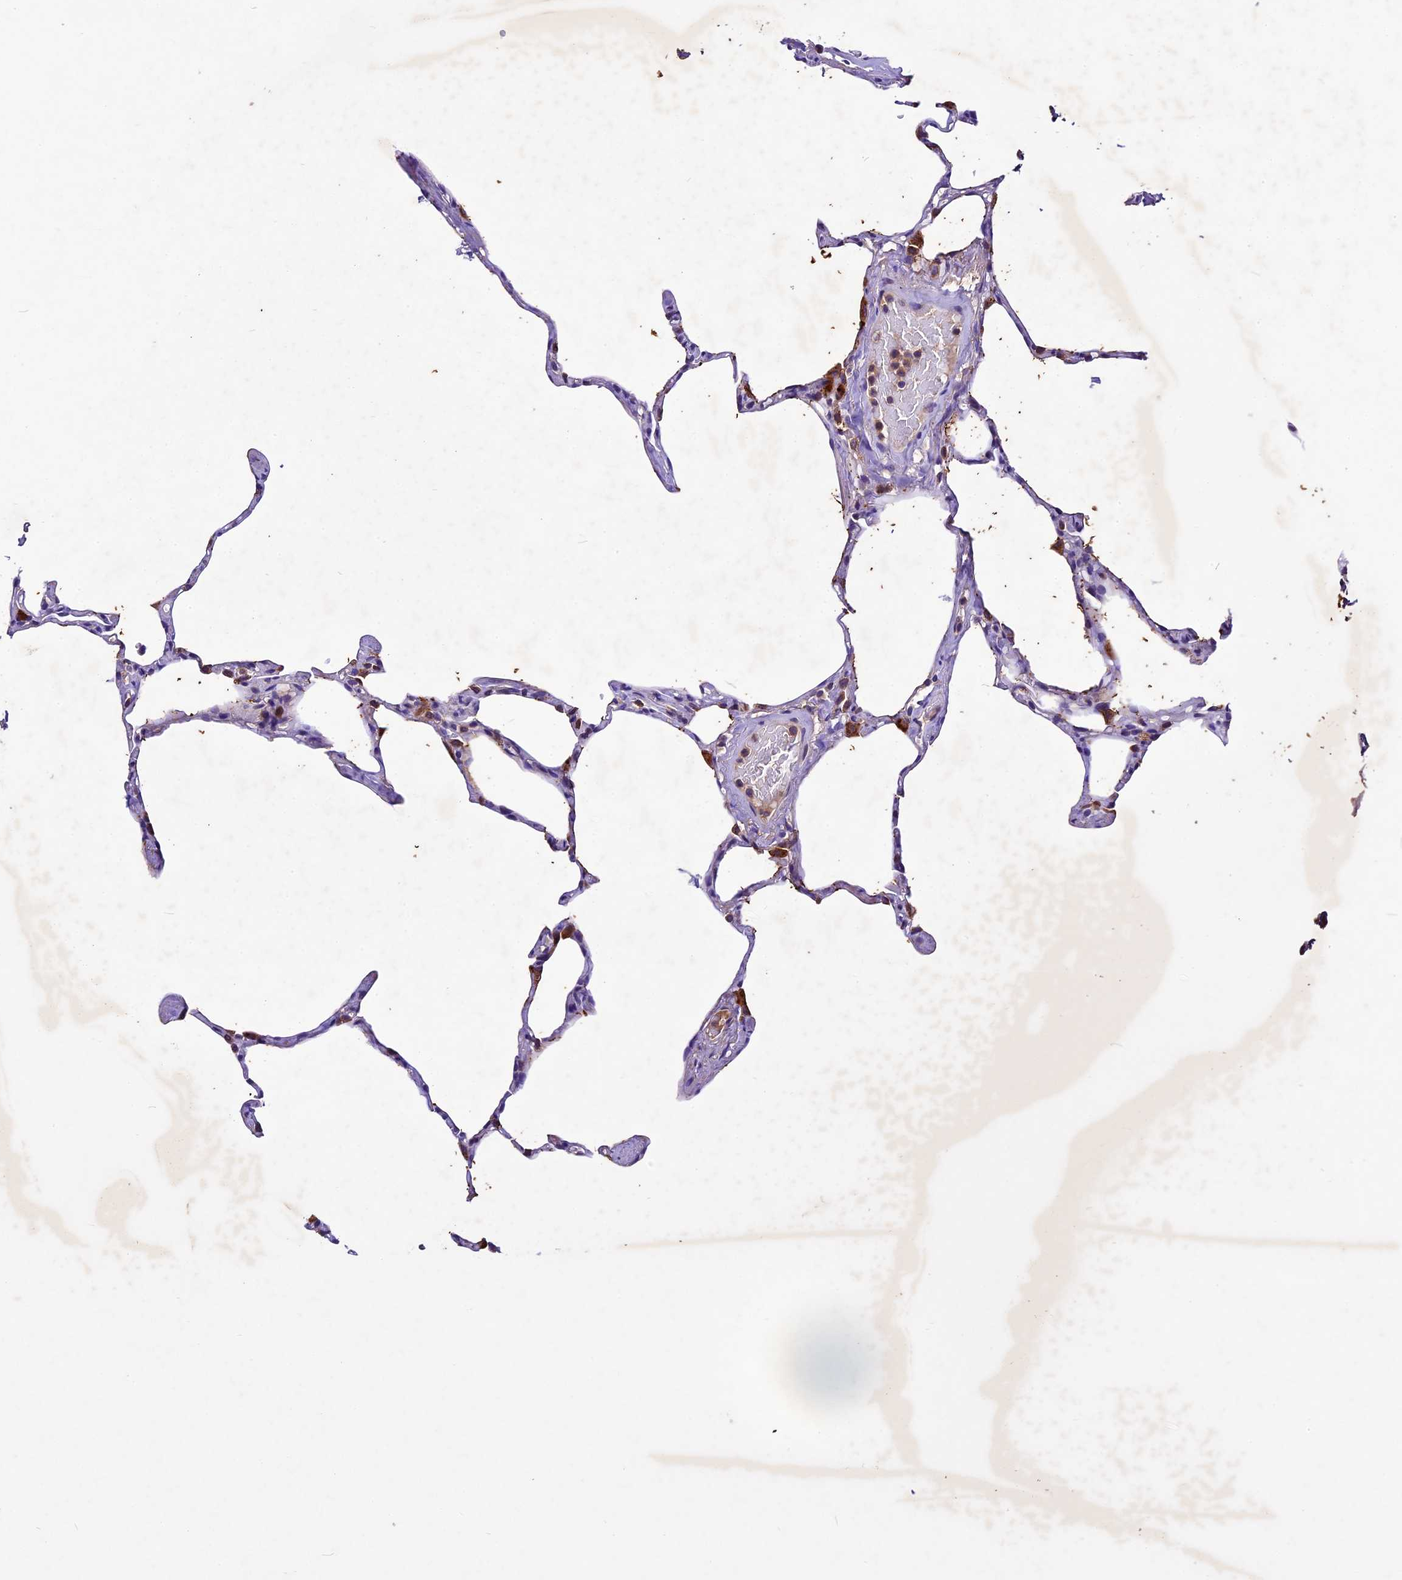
{"staining": {"intensity": "moderate", "quantity": "<25%", "location": "cytoplasmic/membranous"}, "tissue": "lung", "cell_type": "Alveolar cells", "image_type": "normal", "snomed": [{"axis": "morphology", "description": "Normal tissue, NOS"}, {"axis": "topography", "description": "Lung"}], "caption": "Brown immunohistochemical staining in normal lung shows moderate cytoplasmic/membranous positivity in approximately <25% of alveolar cells.", "gene": "CILP2", "patient": {"sex": "male", "age": 65}}